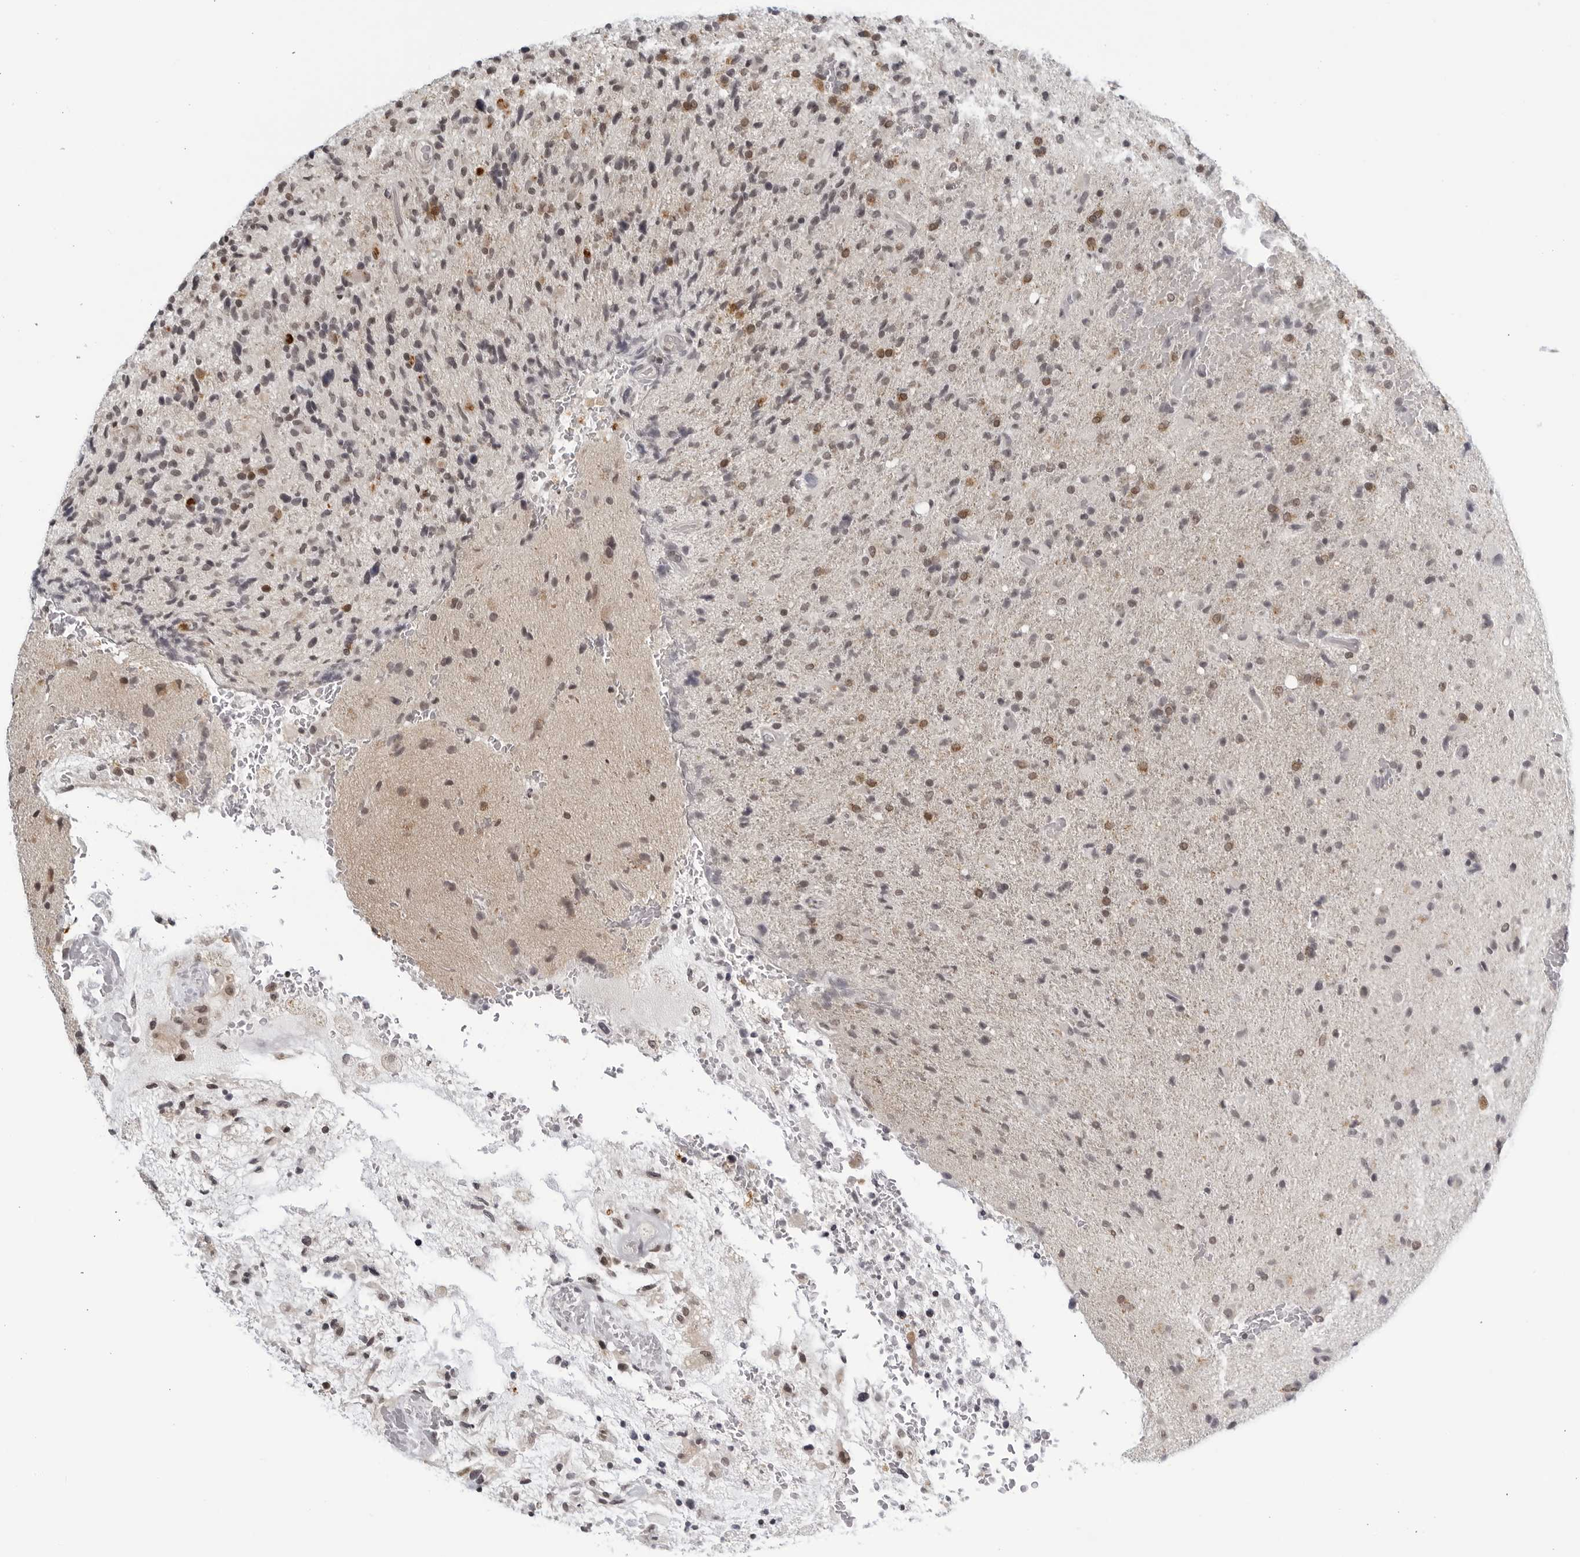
{"staining": {"intensity": "moderate", "quantity": "<25%", "location": "nuclear"}, "tissue": "glioma", "cell_type": "Tumor cells", "image_type": "cancer", "snomed": [{"axis": "morphology", "description": "Glioma, malignant, High grade"}, {"axis": "topography", "description": "Brain"}], "caption": "Tumor cells display low levels of moderate nuclear expression in approximately <25% of cells in glioma.", "gene": "CC2D1B", "patient": {"sex": "male", "age": 72}}